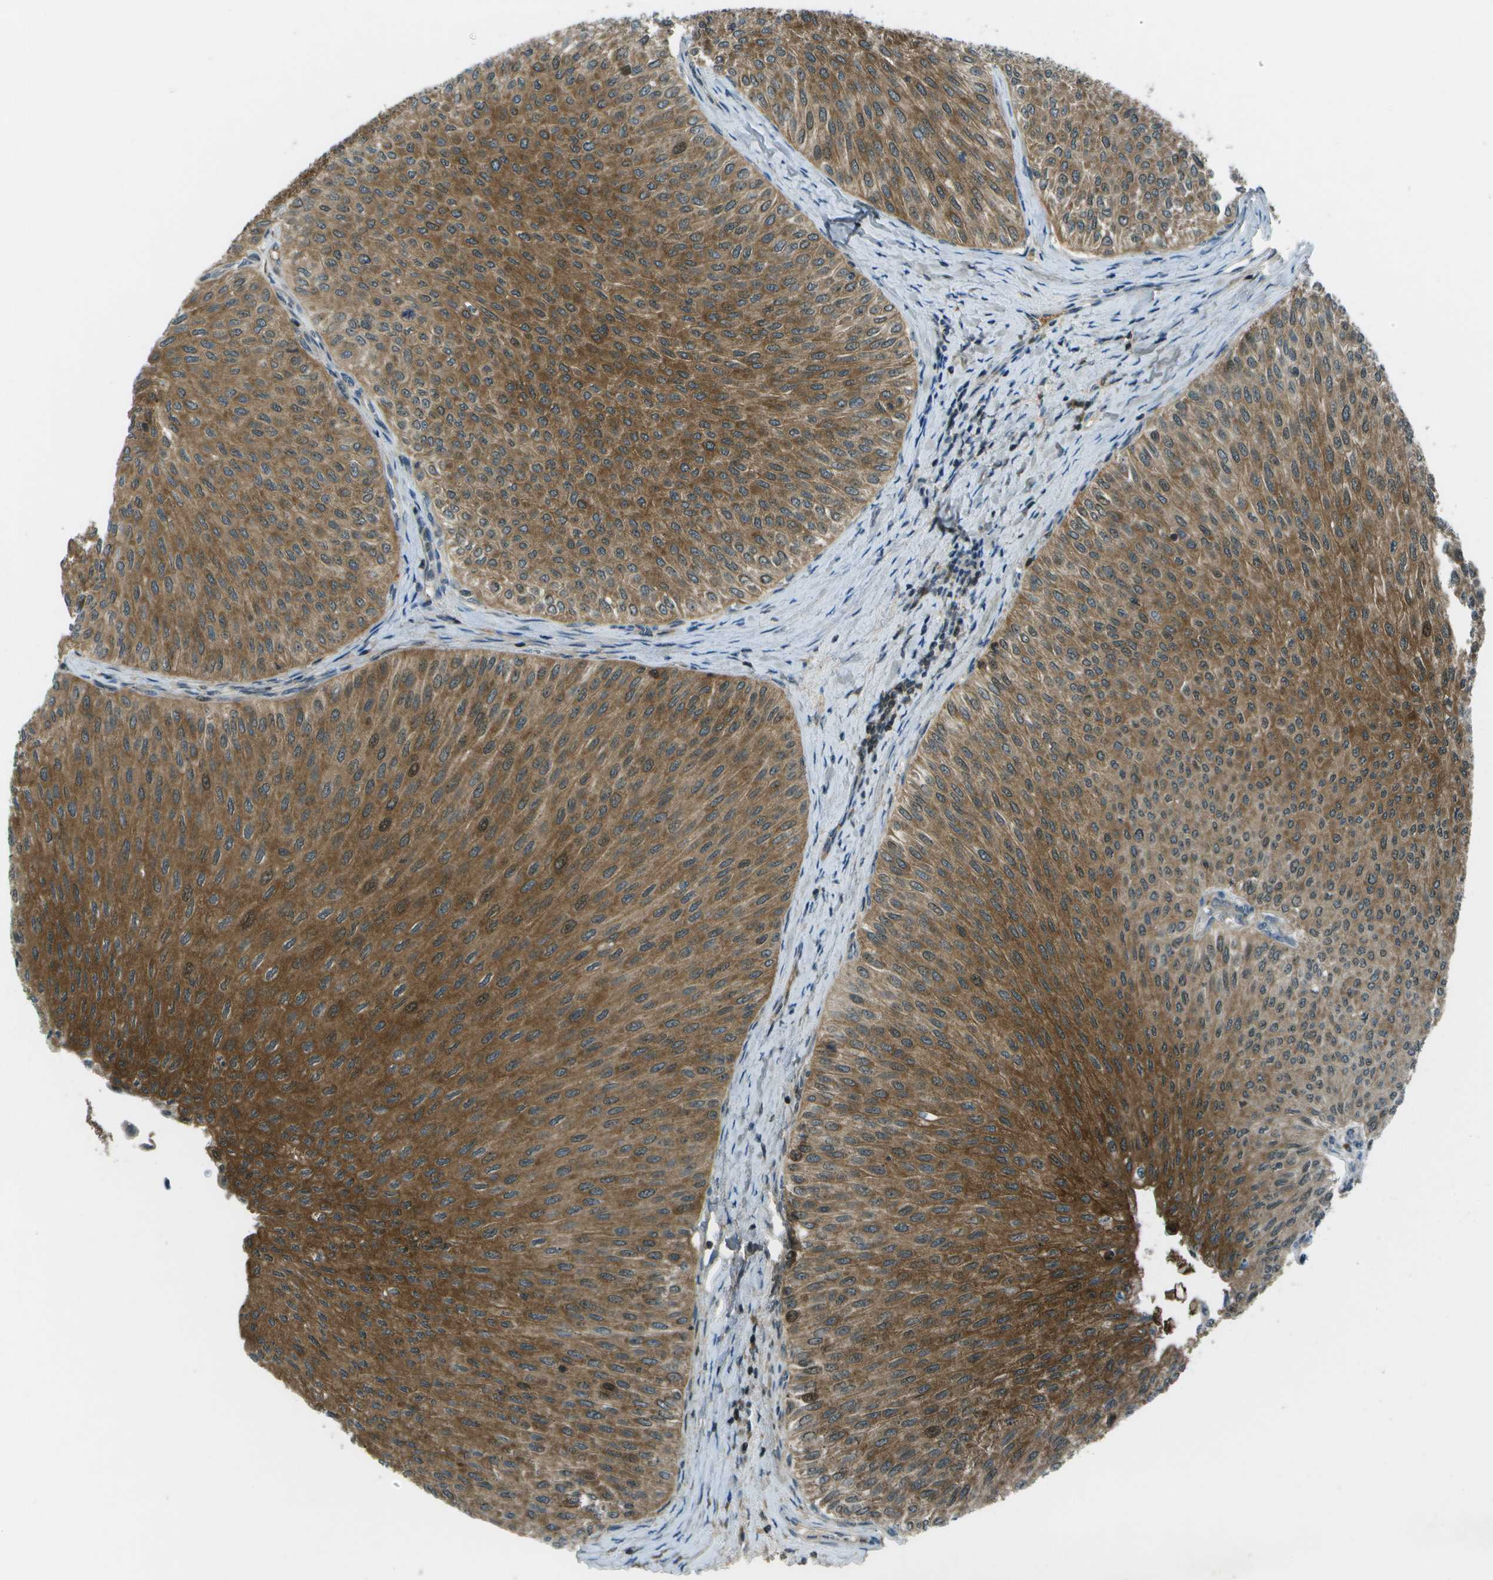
{"staining": {"intensity": "moderate", "quantity": ">75%", "location": "cytoplasmic/membranous"}, "tissue": "urothelial cancer", "cell_type": "Tumor cells", "image_type": "cancer", "snomed": [{"axis": "morphology", "description": "Urothelial carcinoma, Low grade"}, {"axis": "topography", "description": "Urinary bladder"}], "caption": "Low-grade urothelial carcinoma stained with DAB (3,3'-diaminobenzidine) IHC displays medium levels of moderate cytoplasmic/membranous expression in approximately >75% of tumor cells.", "gene": "TMEM19", "patient": {"sex": "male", "age": 78}}